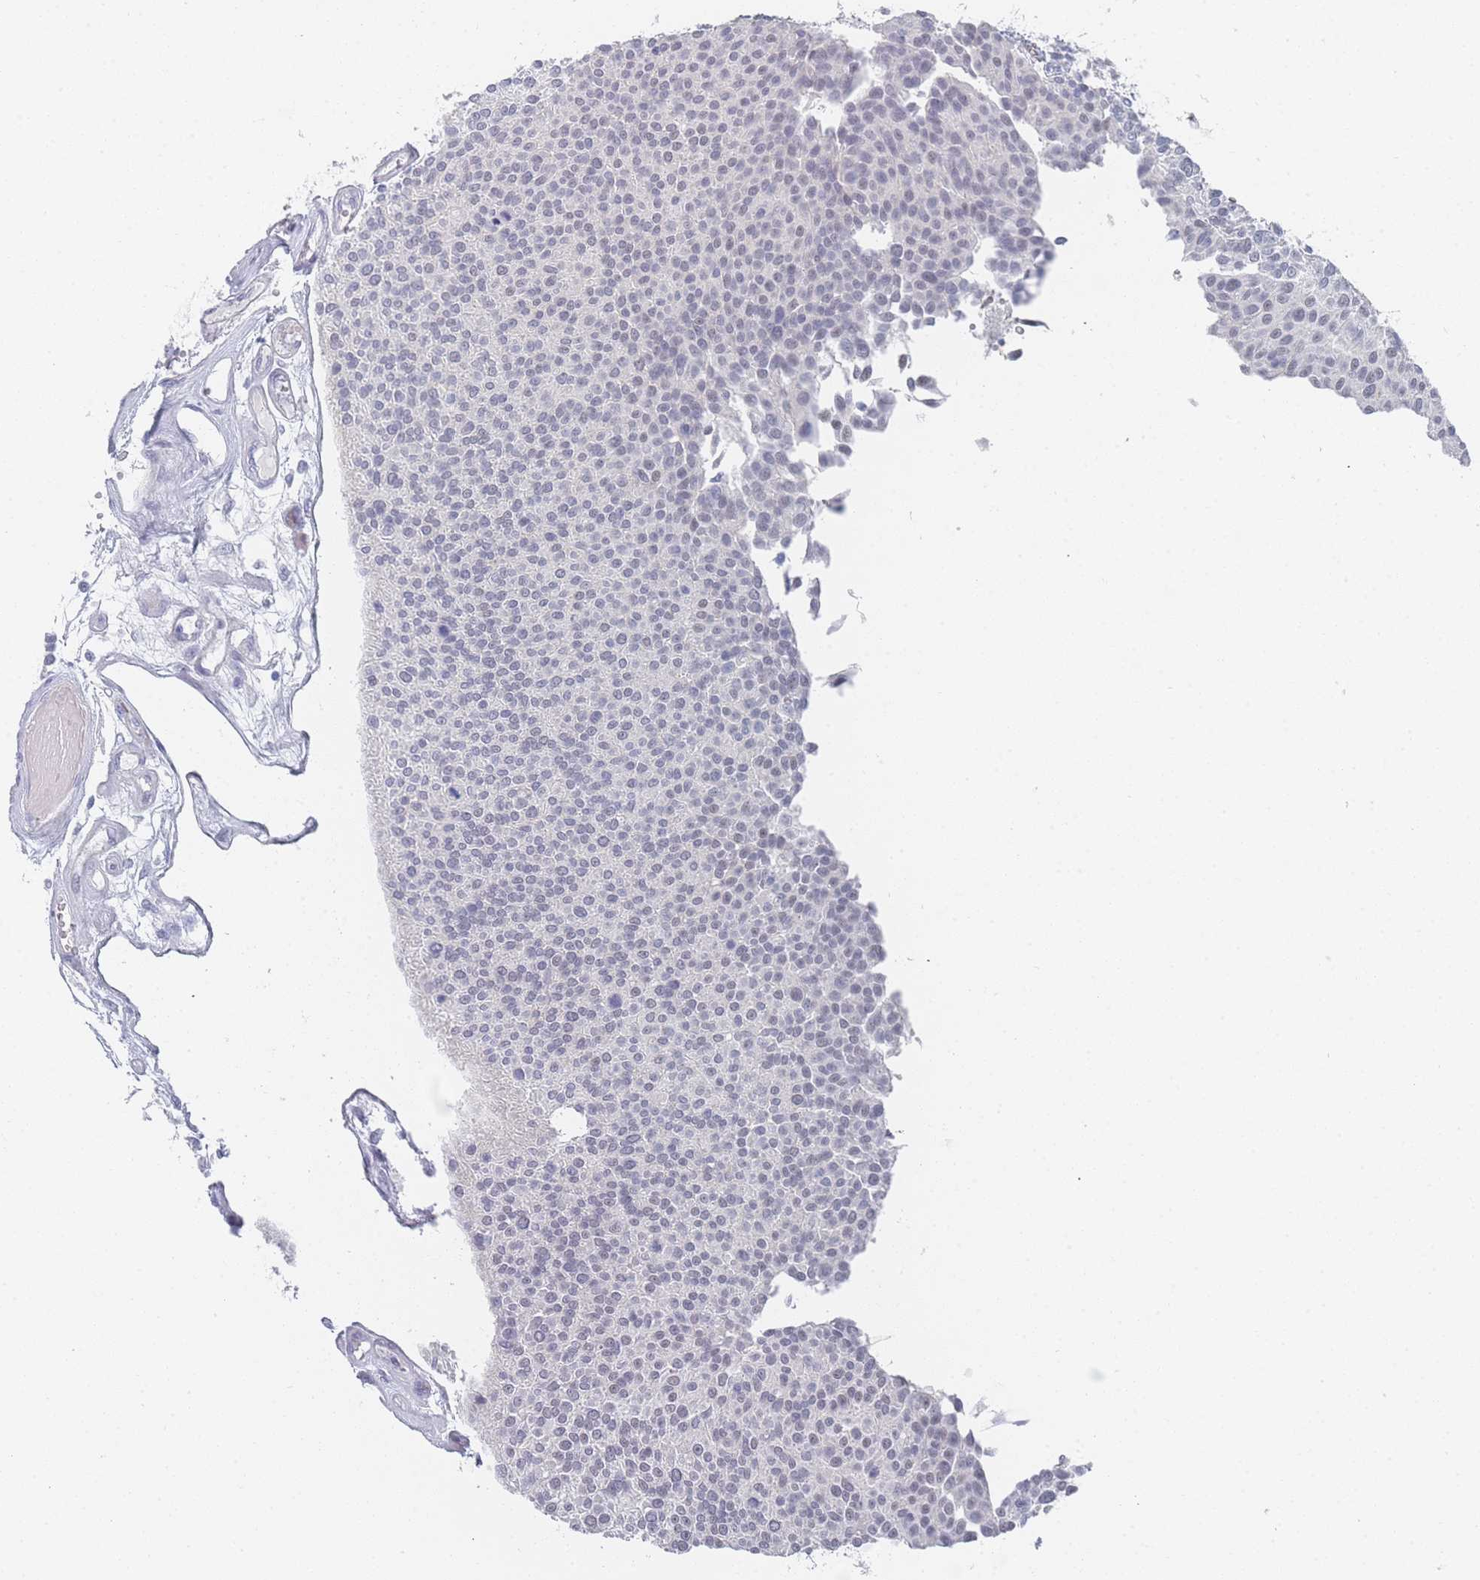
{"staining": {"intensity": "negative", "quantity": "none", "location": "none"}, "tissue": "urothelial cancer", "cell_type": "Tumor cells", "image_type": "cancer", "snomed": [{"axis": "morphology", "description": "Urothelial carcinoma, NOS"}, {"axis": "topography", "description": "Urinary bladder"}], "caption": "An IHC histopathology image of urothelial cancer is shown. There is no staining in tumor cells of urothelial cancer. The staining was performed using DAB (3,3'-diaminobenzidine) to visualize the protein expression in brown, while the nuclei were stained in blue with hematoxylin (Magnification: 20x).", "gene": "IMPG1", "patient": {"sex": "male", "age": 55}}